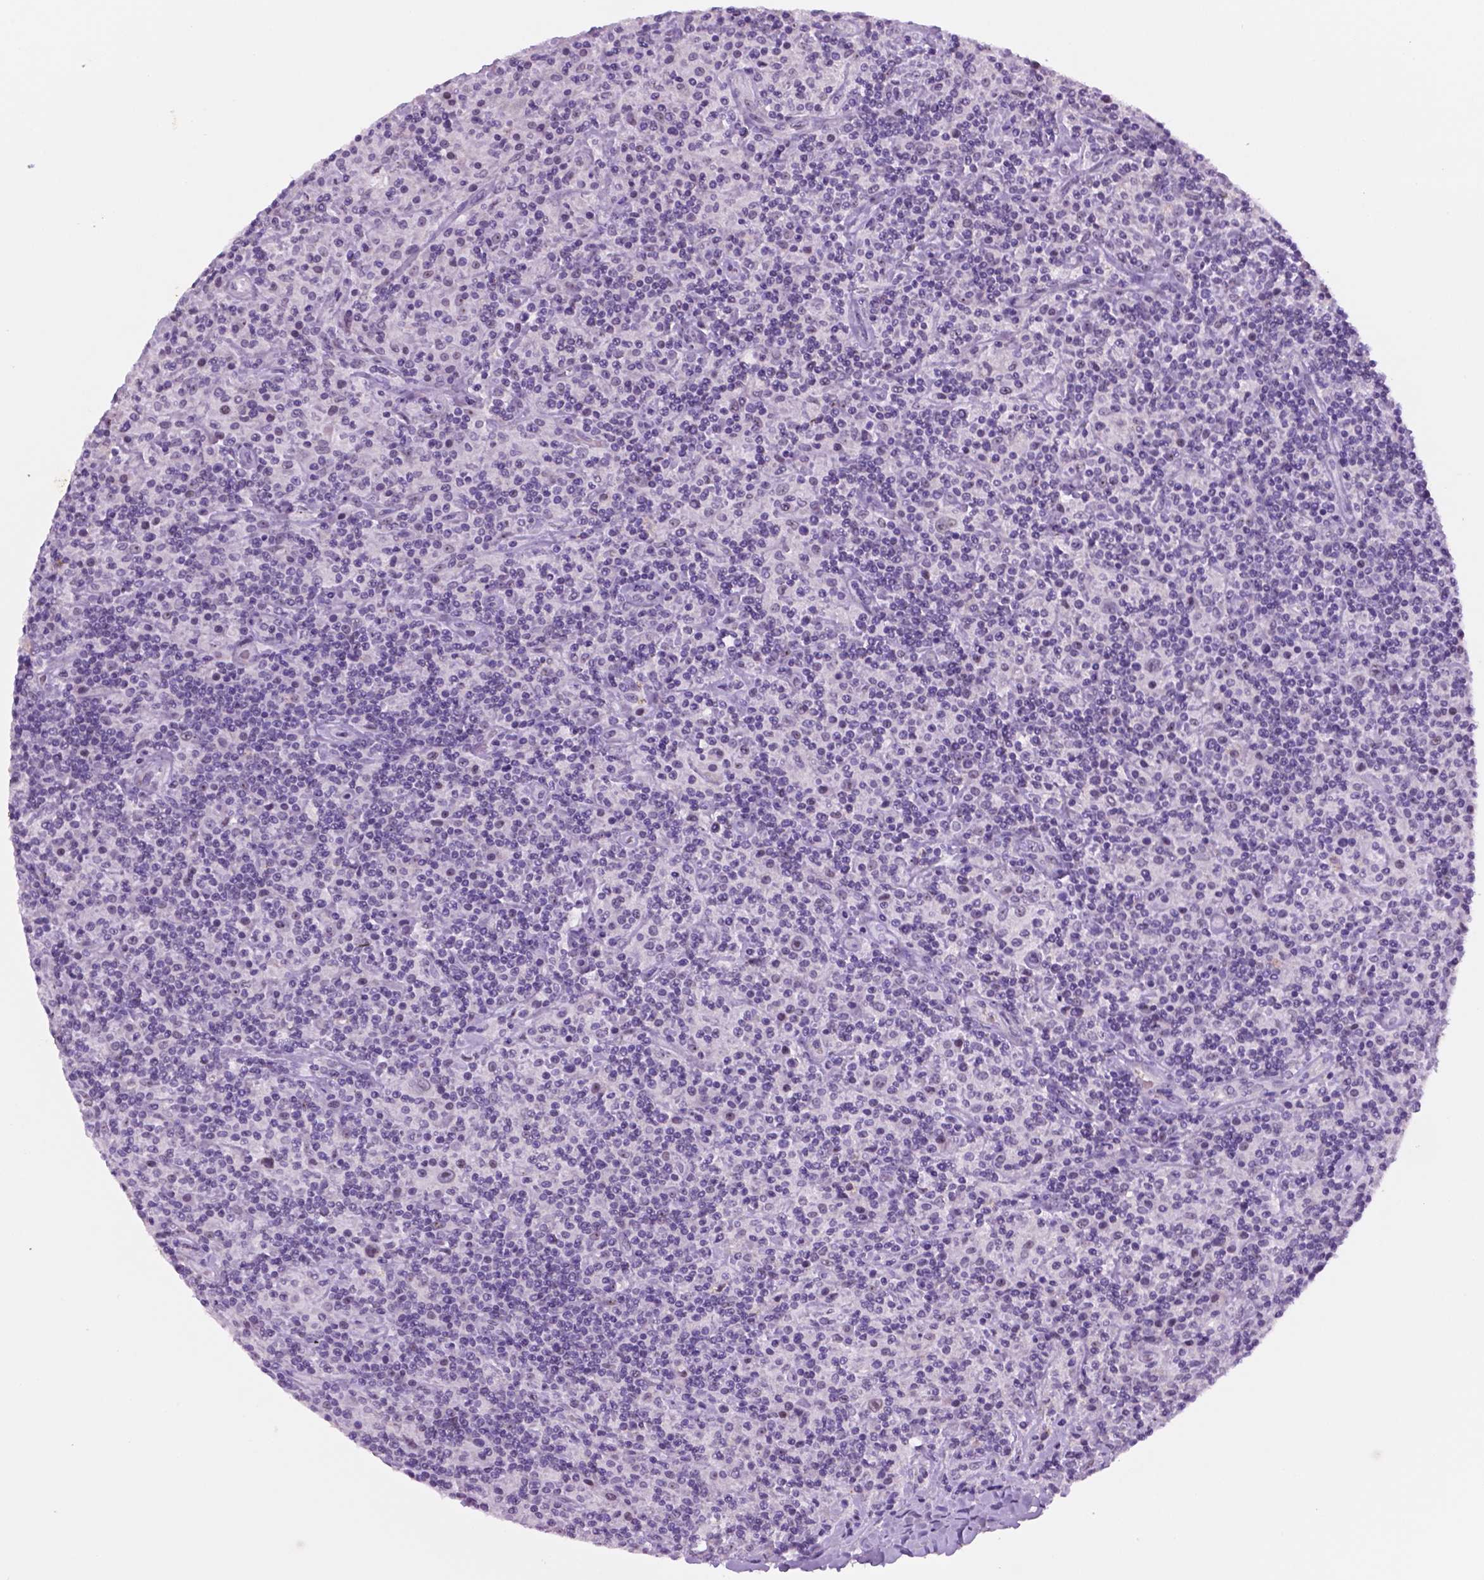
{"staining": {"intensity": "negative", "quantity": "none", "location": "none"}, "tissue": "lymphoma", "cell_type": "Tumor cells", "image_type": "cancer", "snomed": [{"axis": "morphology", "description": "Hodgkin's disease, NOS"}, {"axis": "topography", "description": "Lymph node"}], "caption": "Hodgkin's disease was stained to show a protein in brown. There is no significant positivity in tumor cells. The staining is performed using DAB brown chromogen with nuclei counter-stained in using hematoxylin.", "gene": "C18orf21", "patient": {"sex": "male", "age": 70}}